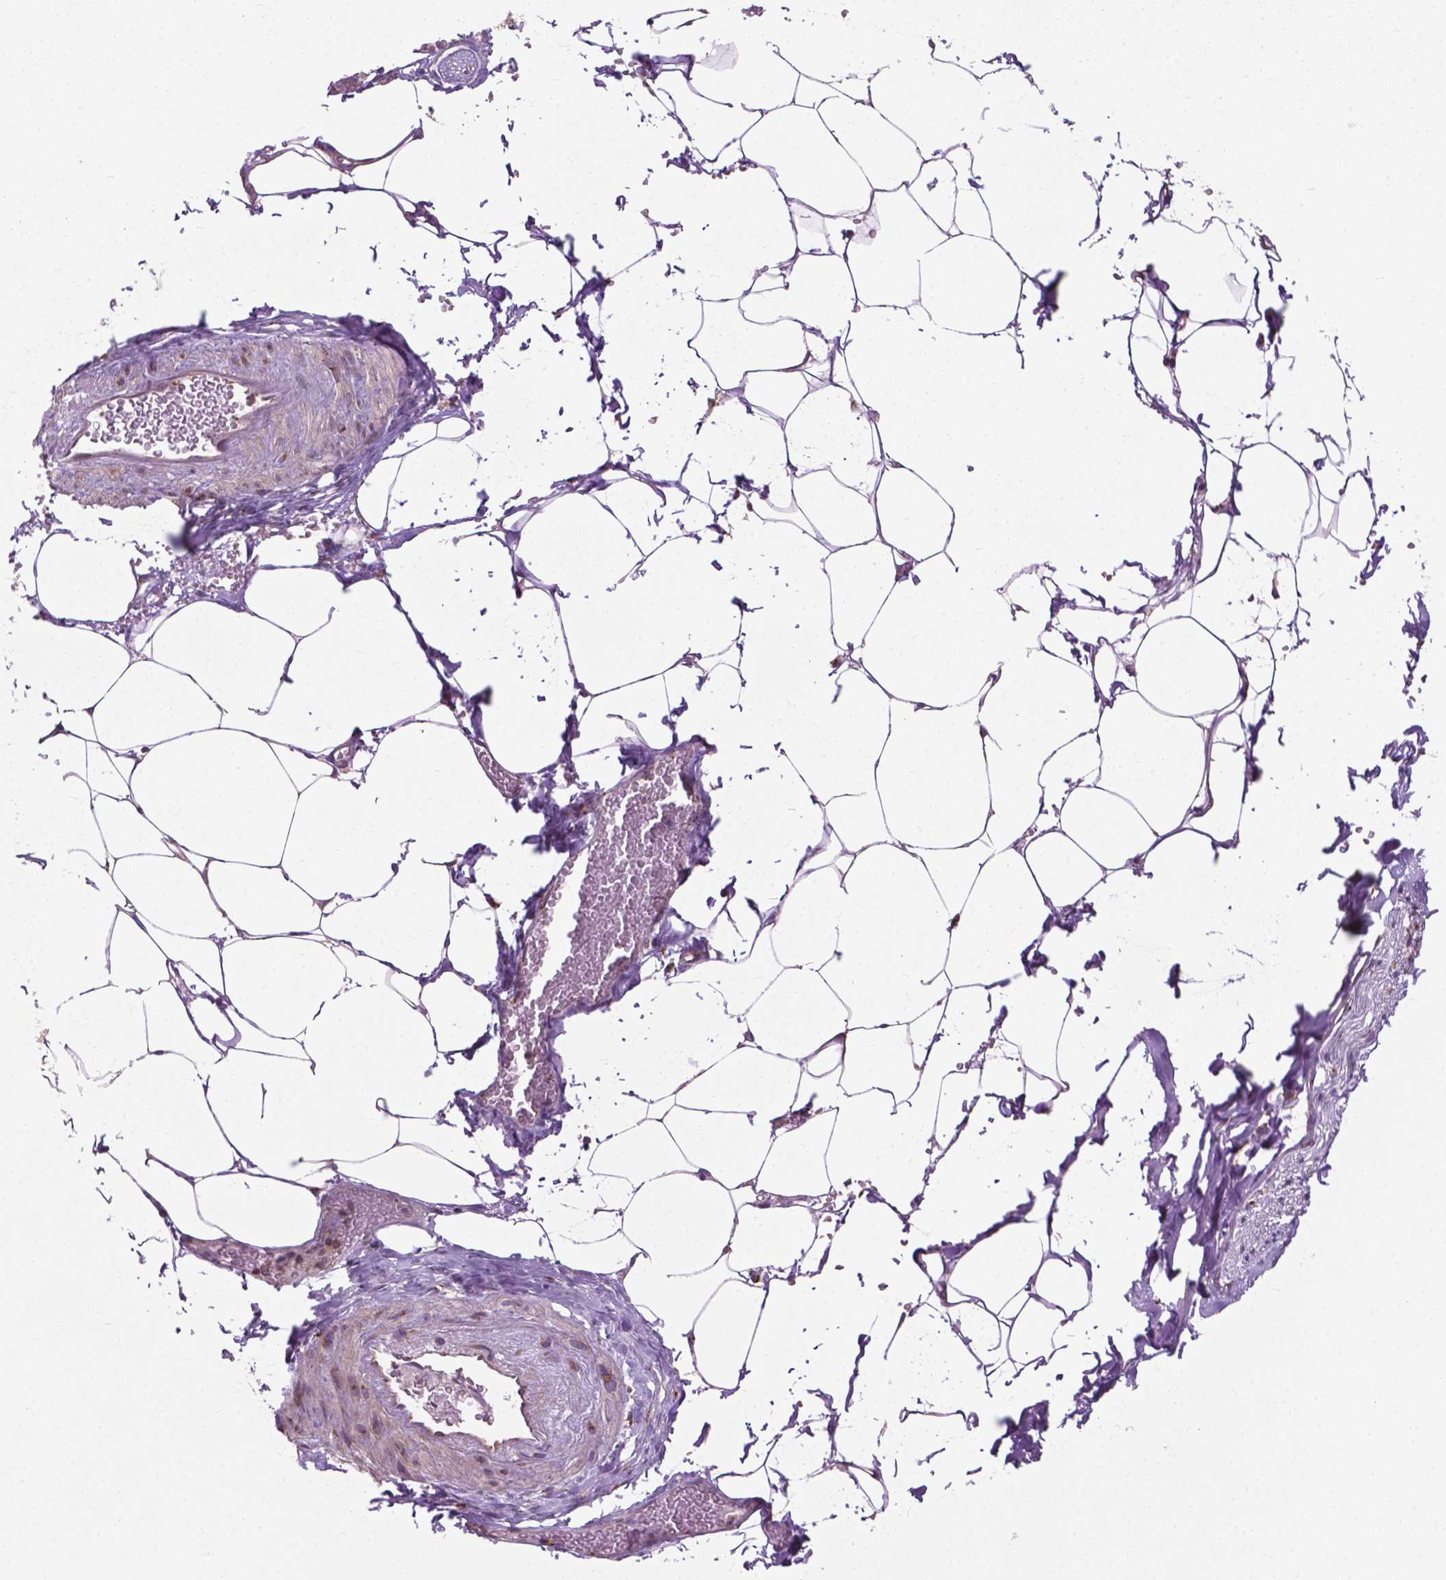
{"staining": {"intensity": "negative", "quantity": "none", "location": "none"}, "tissue": "adipose tissue", "cell_type": "Adipocytes", "image_type": "normal", "snomed": [{"axis": "morphology", "description": "Normal tissue, NOS"}, {"axis": "topography", "description": "Prostate"}, {"axis": "topography", "description": "Peripheral nerve tissue"}], "caption": "Adipocytes show no significant positivity in unremarkable adipose tissue. (DAB (3,3'-diaminobenzidine) immunohistochemistry (IHC), high magnification).", "gene": "PPP1CB", "patient": {"sex": "male", "age": 55}}